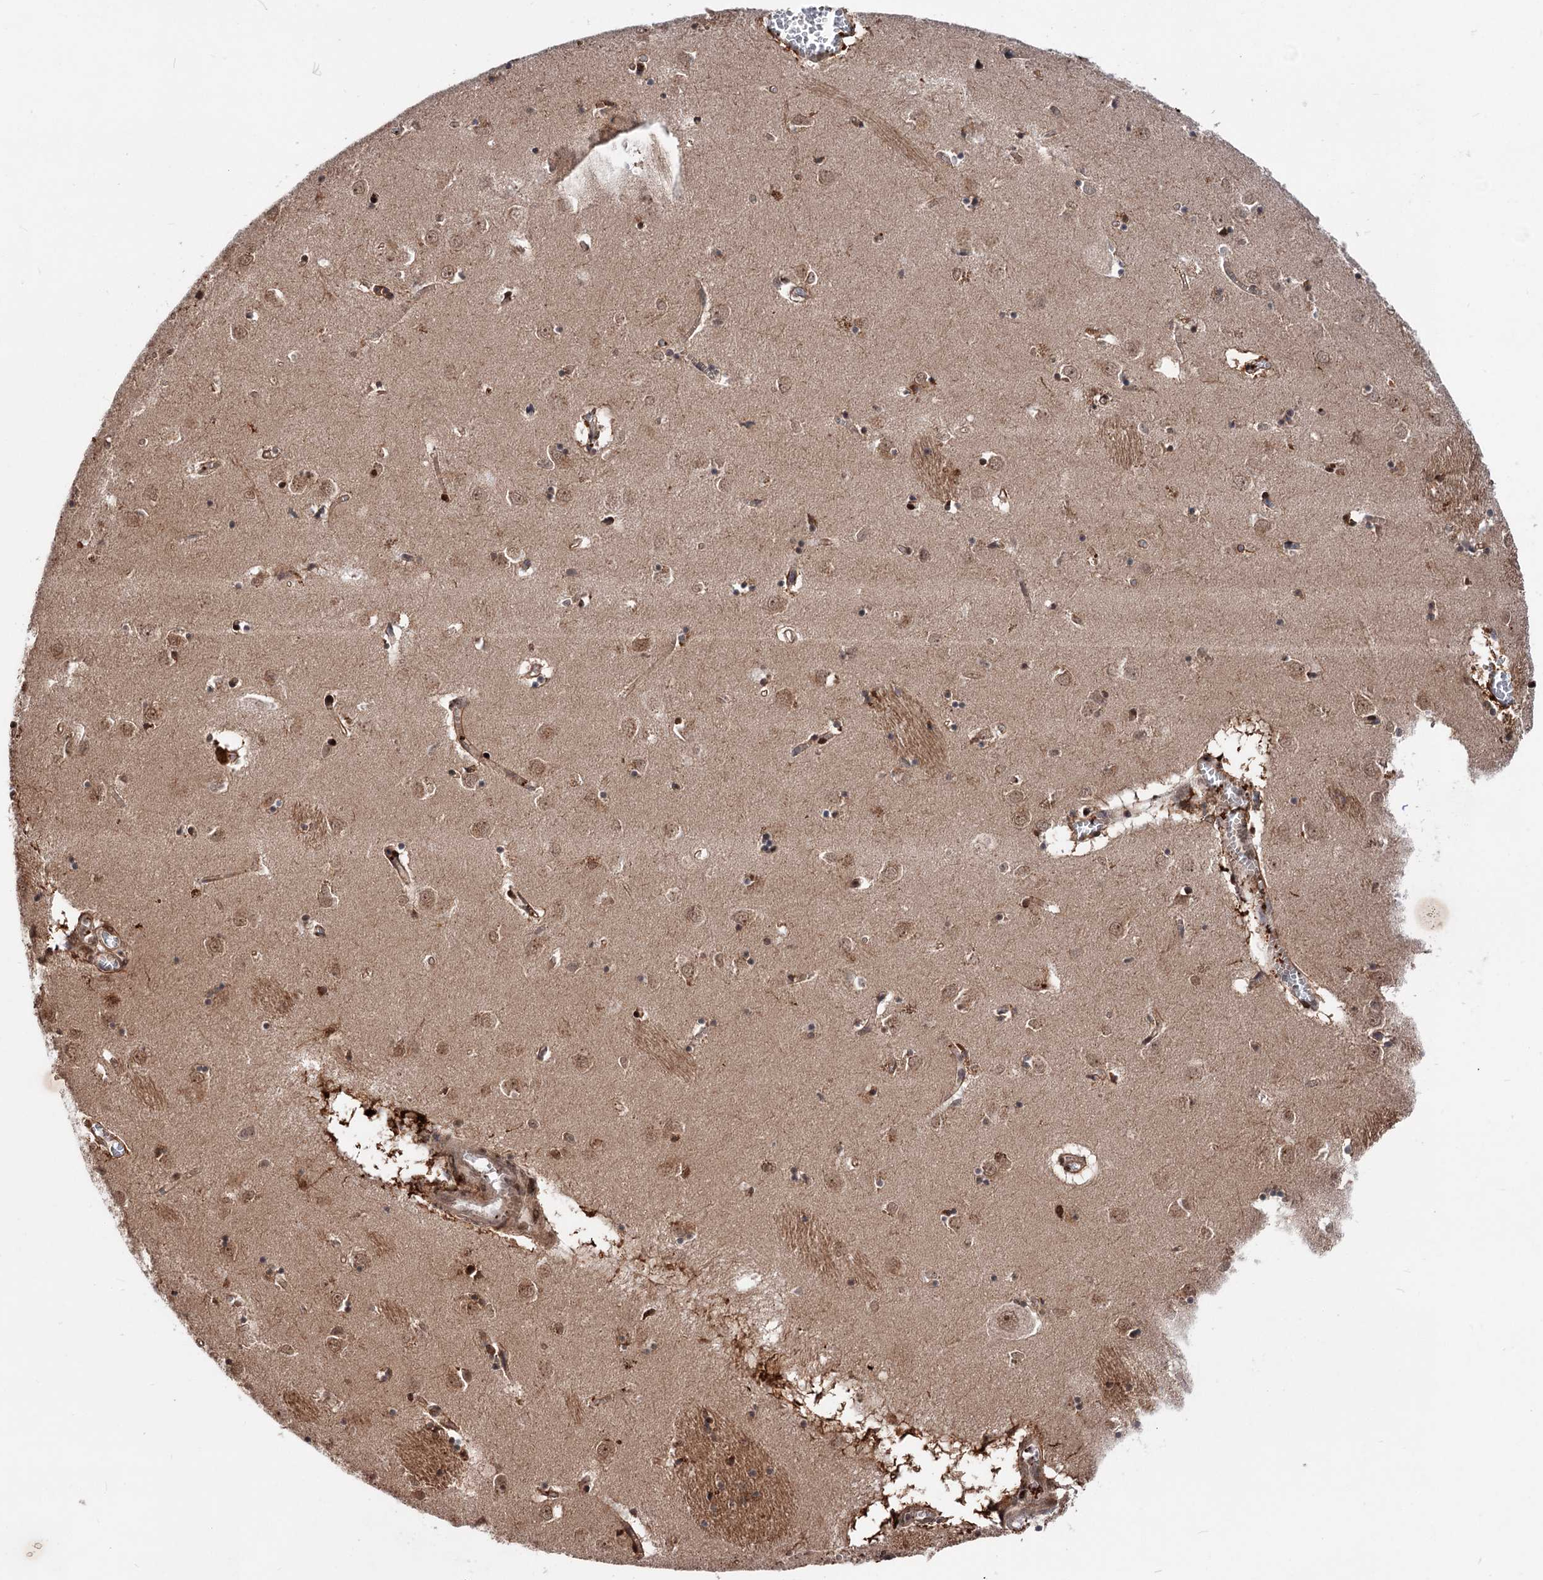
{"staining": {"intensity": "moderate", "quantity": "25%-75%", "location": "cytoplasmic/membranous,nuclear"}, "tissue": "caudate", "cell_type": "Glial cells", "image_type": "normal", "snomed": [{"axis": "morphology", "description": "Normal tissue, NOS"}, {"axis": "topography", "description": "Lateral ventricle wall"}], "caption": "The photomicrograph exhibits staining of normal caudate, revealing moderate cytoplasmic/membranous,nuclear protein positivity (brown color) within glial cells.", "gene": "MAML1", "patient": {"sex": "male", "age": 70}}